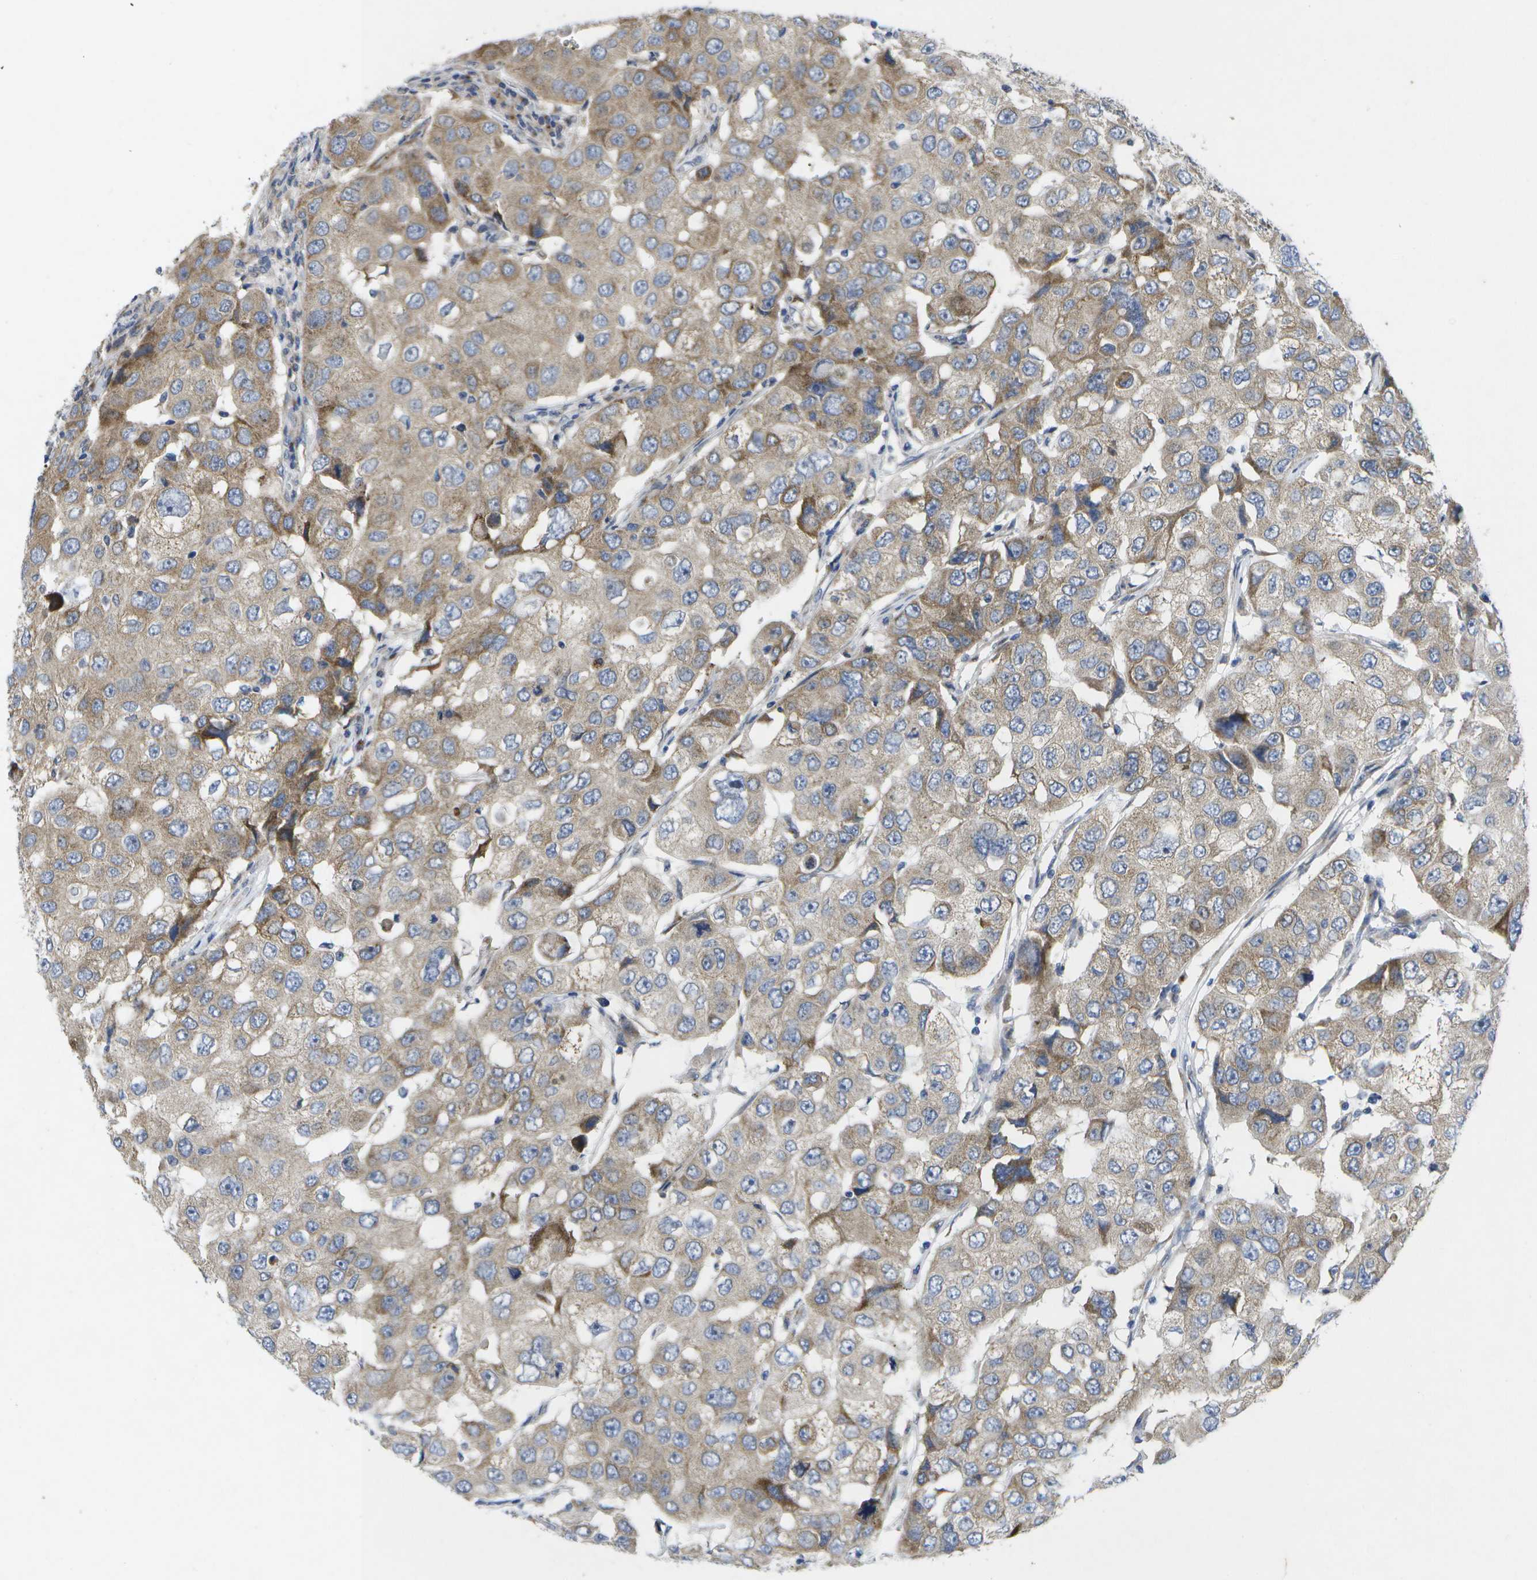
{"staining": {"intensity": "weak", "quantity": ">75%", "location": "cytoplasmic/membranous"}, "tissue": "breast cancer", "cell_type": "Tumor cells", "image_type": "cancer", "snomed": [{"axis": "morphology", "description": "Duct carcinoma"}, {"axis": "topography", "description": "Breast"}], "caption": "A photomicrograph of human breast cancer stained for a protein displays weak cytoplasmic/membranous brown staining in tumor cells.", "gene": "KDELR1", "patient": {"sex": "female", "age": 27}}